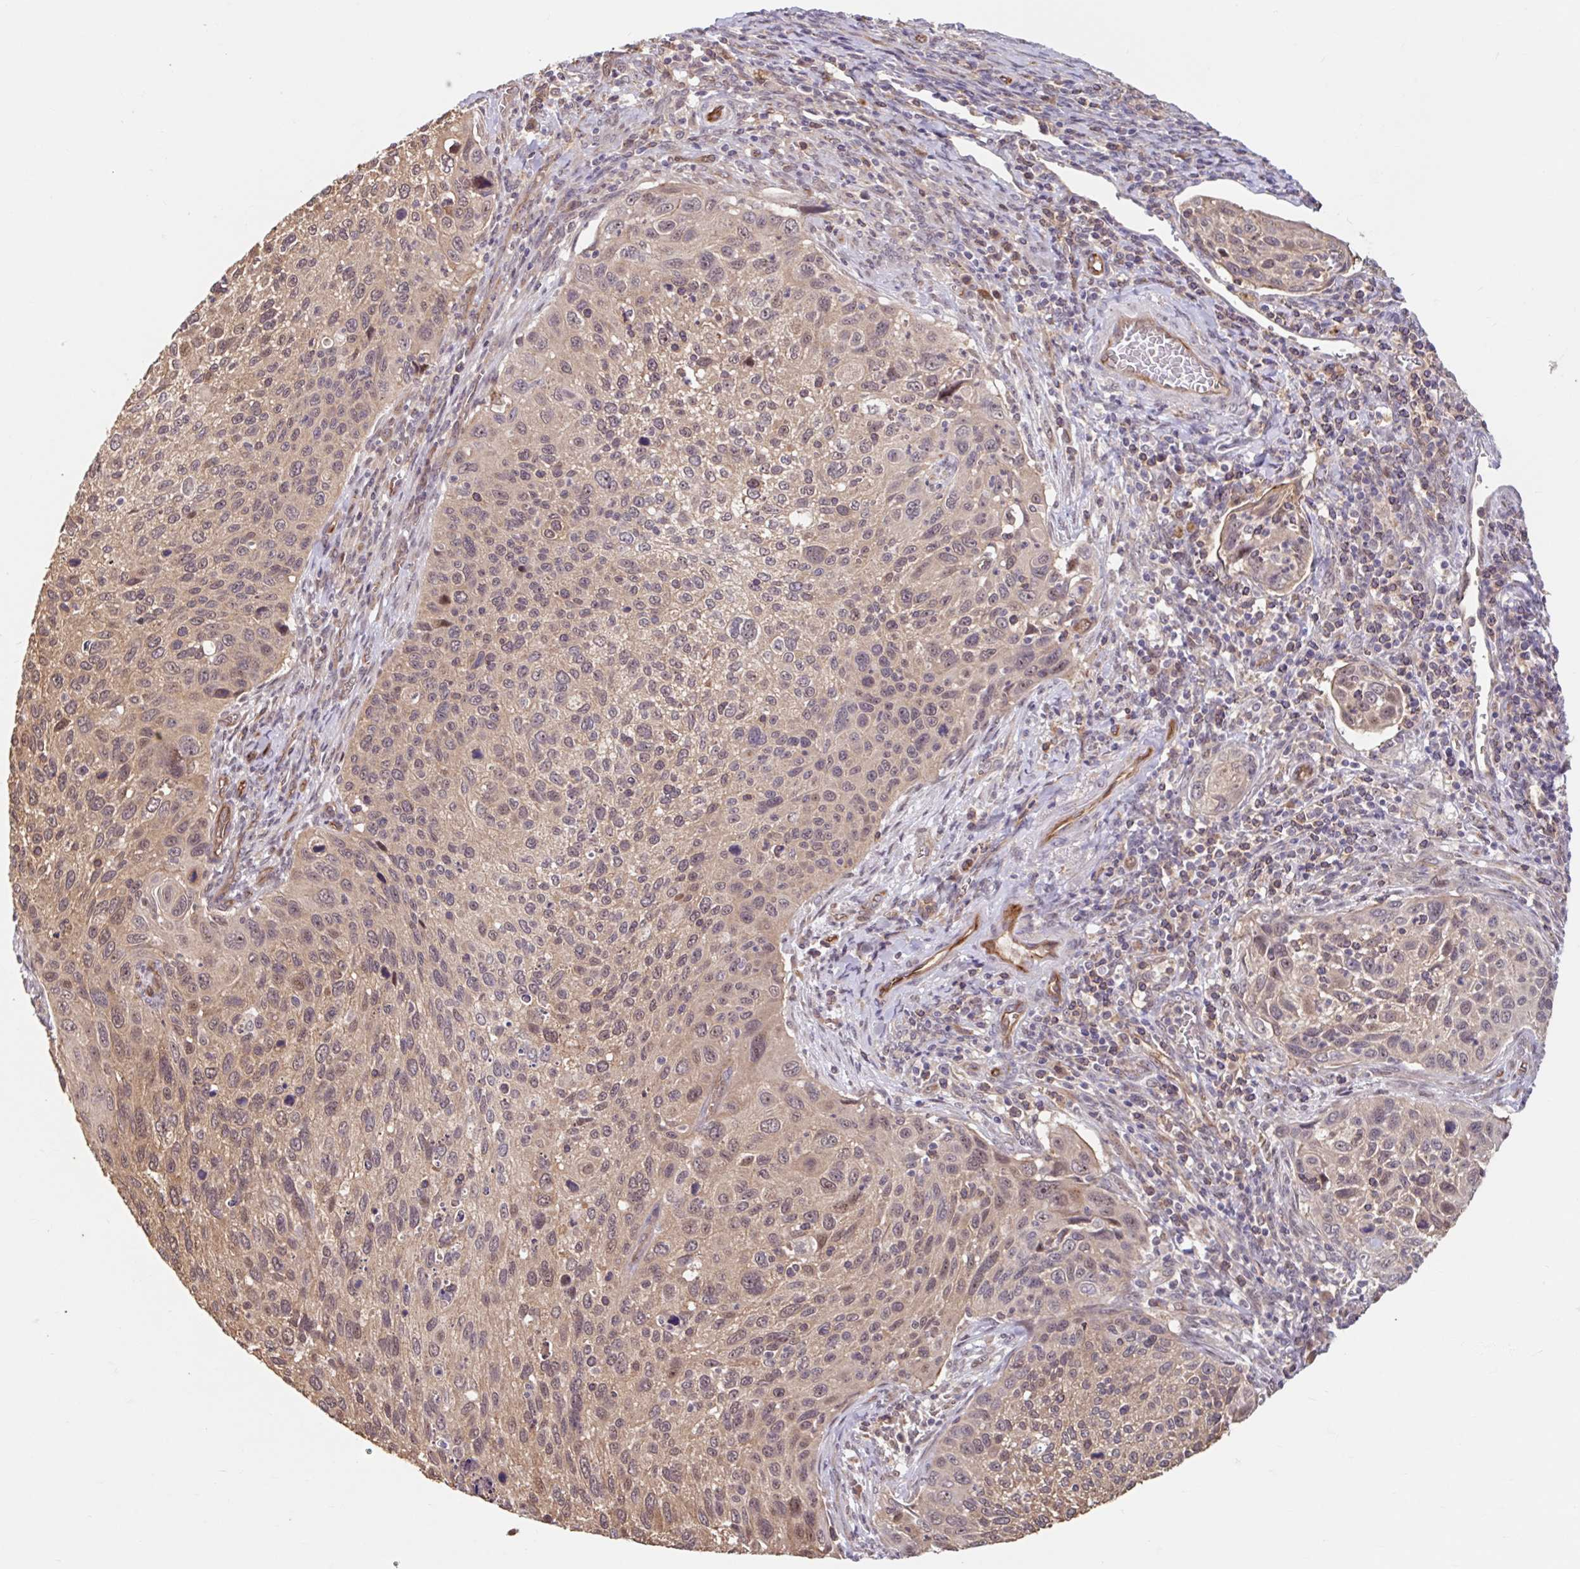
{"staining": {"intensity": "weak", "quantity": ">75%", "location": "cytoplasmic/membranous,nuclear"}, "tissue": "cervical cancer", "cell_type": "Tumor cells", "image_type": "cancer", "snomed": [{"axis": "morphology", "description": "Squamous cell carcinoma, NOS"}, {"axis": "topography", "description": "Cervix"}], "caption": "Immunohistochemical staining of cervical cancer (squamous cell carcinoma) demonstrates weak cytoplasmic/membranous and nuclear protein staining in about >75% of tumor cells.", "gene": "STYXL1", "patient": {"sex": "female", "age": 70}}